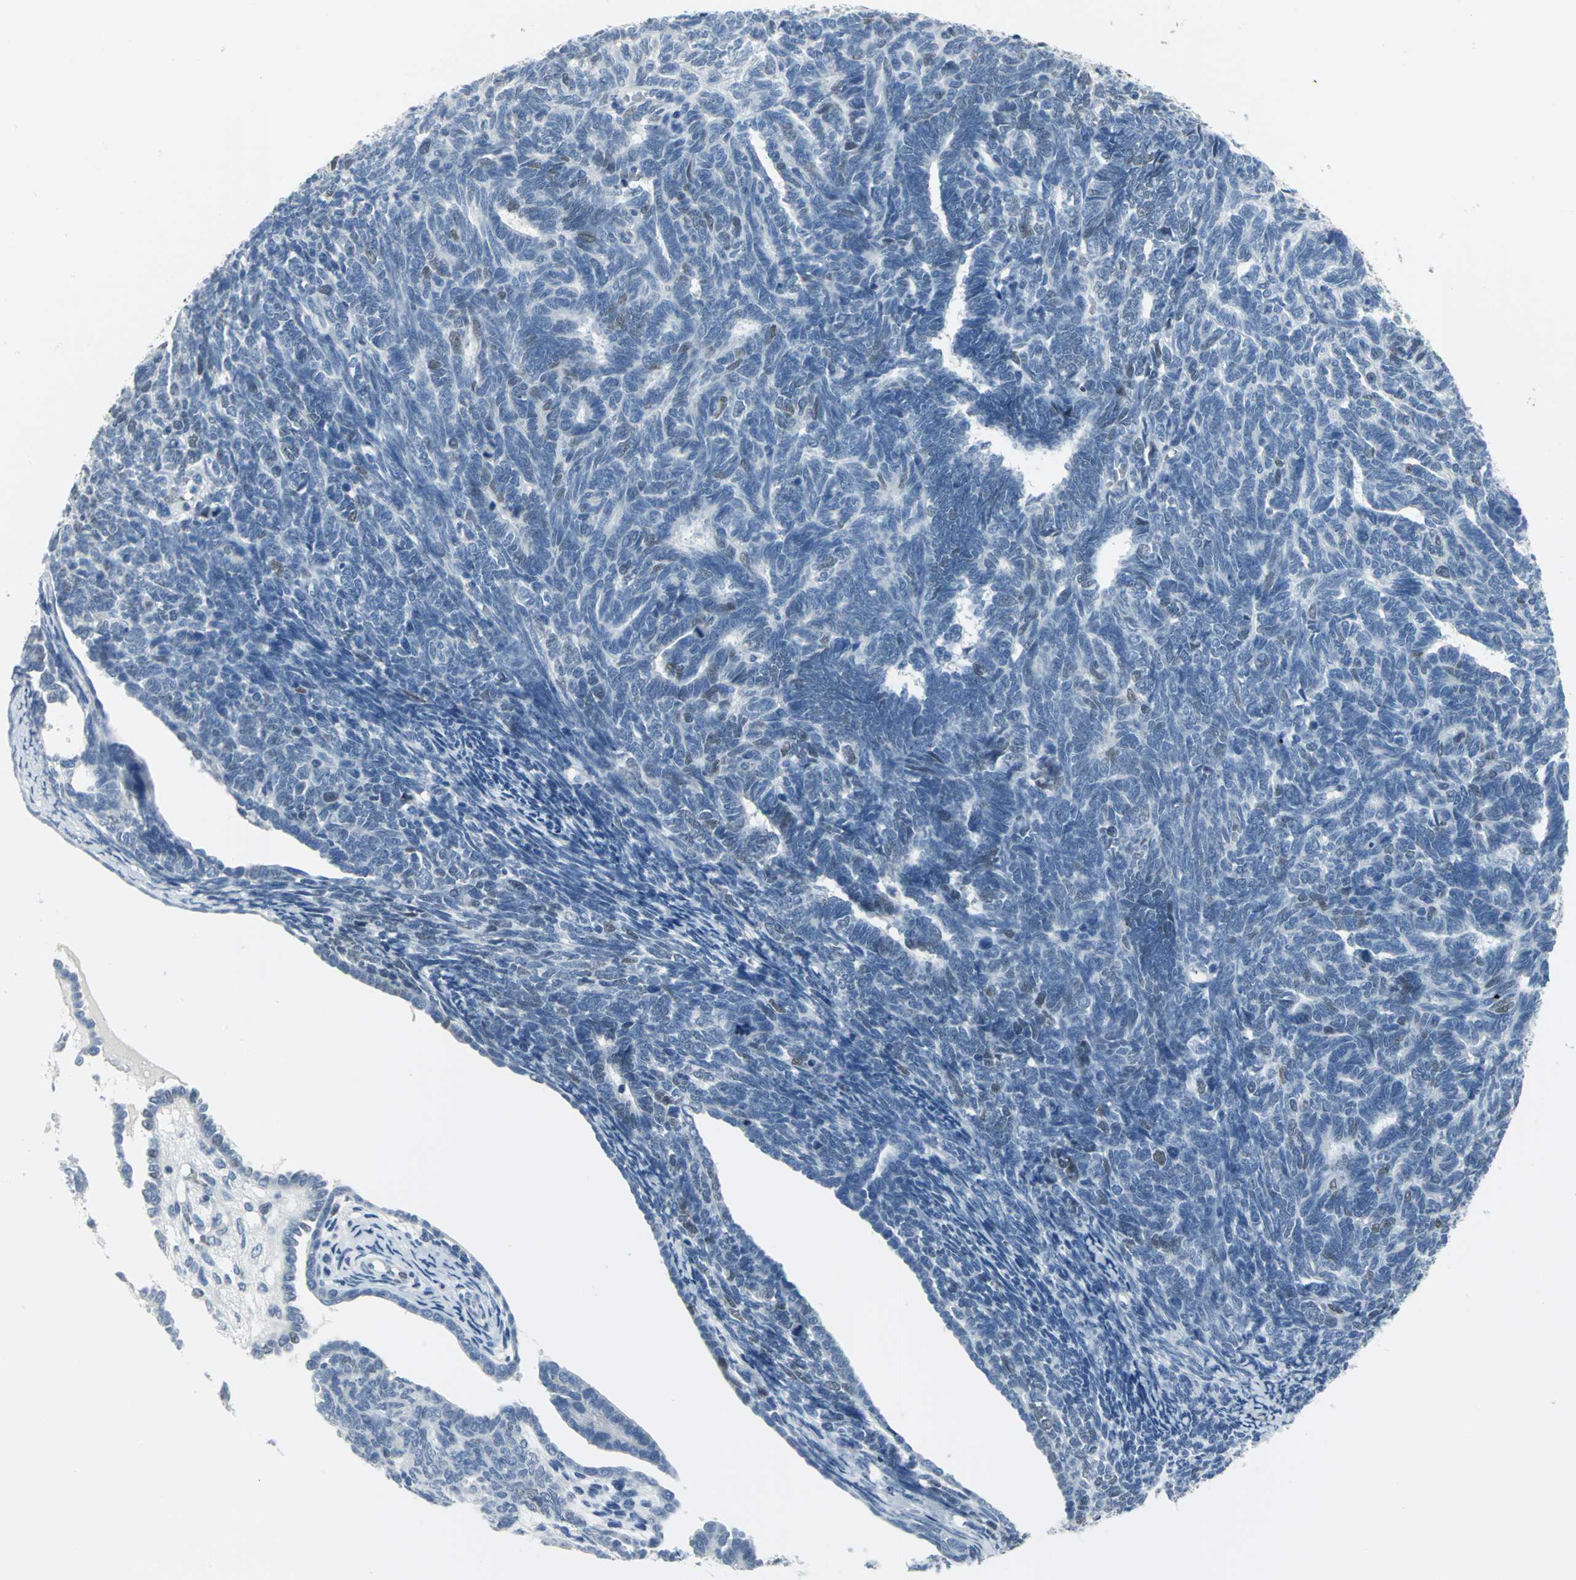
{"staining": {"intensity": "weak", "quantity": "<25%", "location": "nuclear"}, "tissue": "endometrial cancer", "cell_type": "Tumor cells", "image_type": "cancer", "snomed": [{"axis": "morphology", "description": "Neoplasm, malignant, NOS"}, {"axis": "topography", "description": "Endometrium"}], "caption": "Immunohistochemistry (IHC) of endometrial neoplasm (malignant) reveals no positivity in tumor cells.", "gene": "MCM3", "patient": {"sex": "female", "age": 74}}